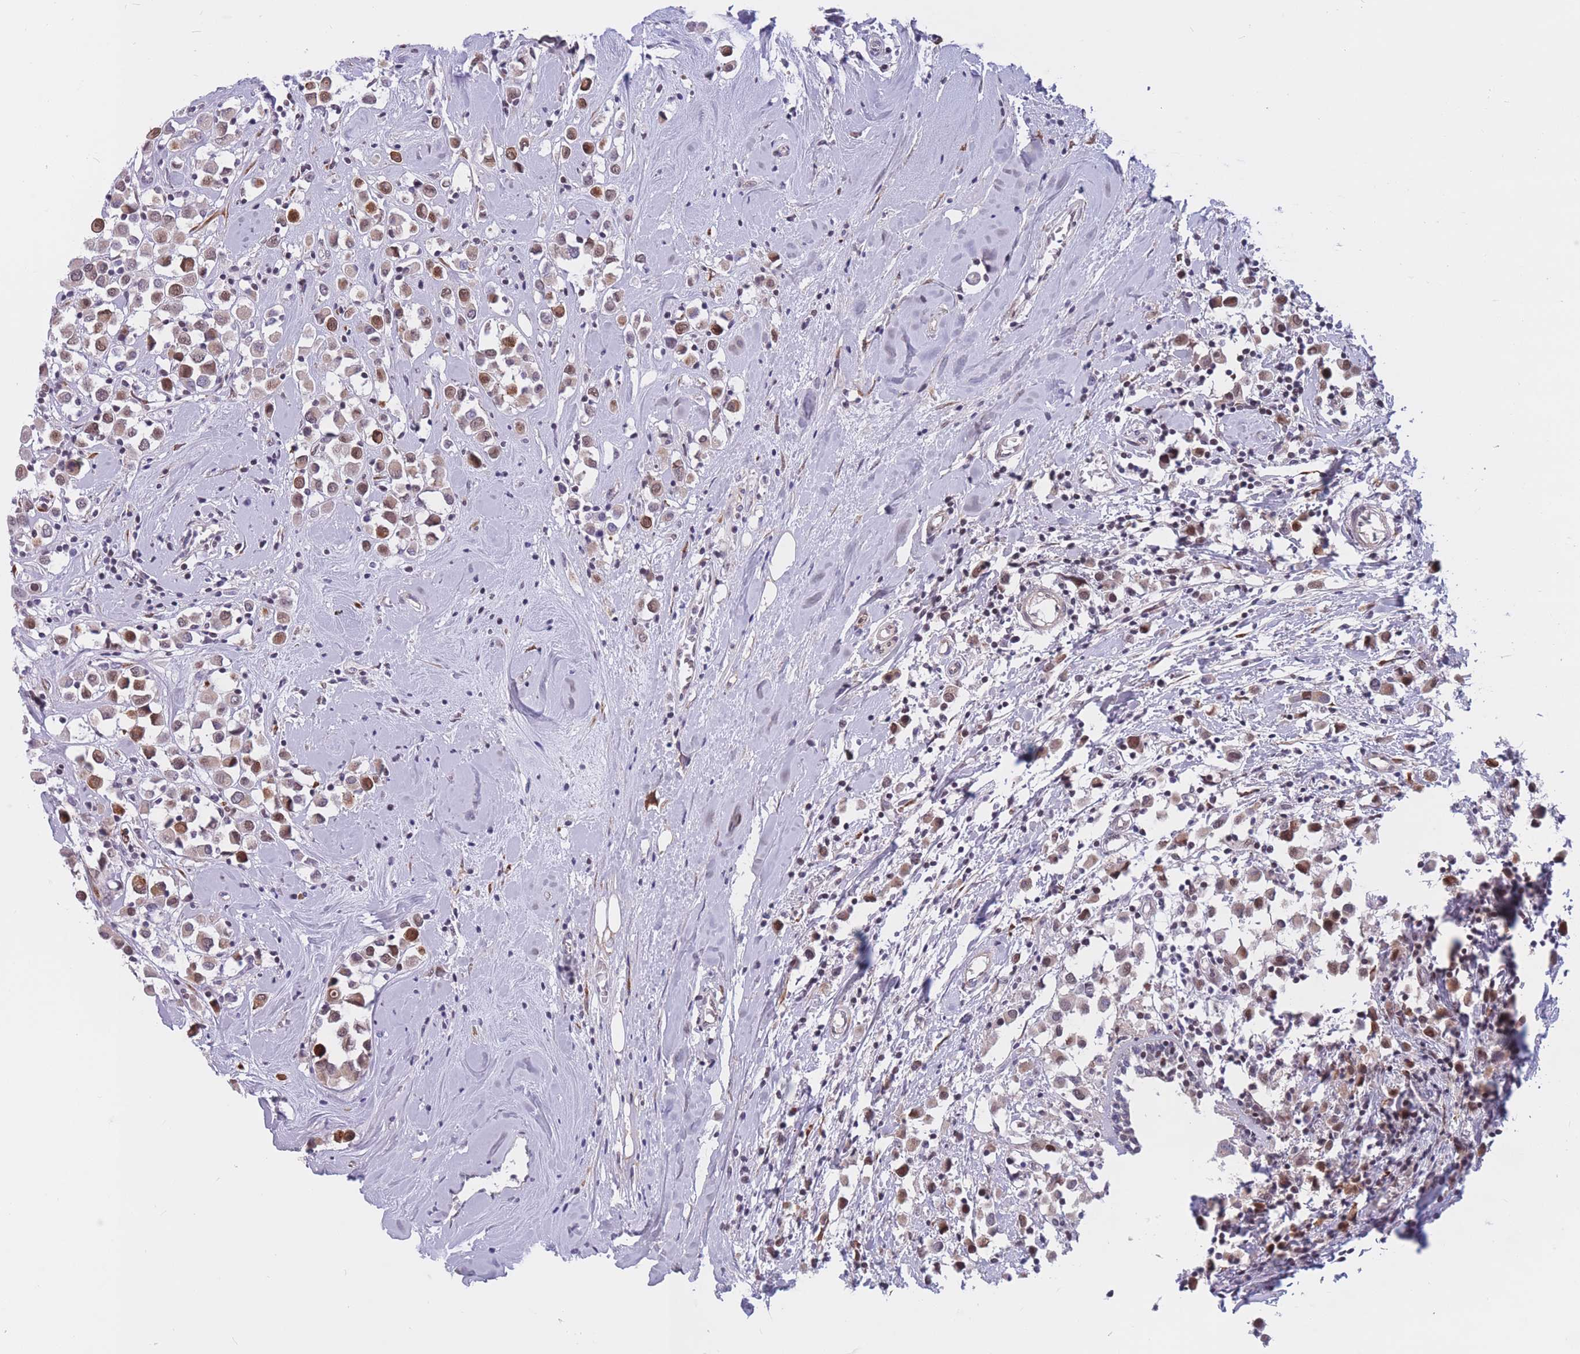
{"staining": {"intensity": "weak", "quantity": ">75%", "location": "cytoplasmic/membranous,nuclear"}, "tissue": "breast cancer", "cell_type": "Tumor cells", "image_type": "cancer", "snomed": [{"axis": "morphology", "description": "Duct carcinoma"}, {"axis": "topography", "description": "Breast"}], "caption": "Intraductal carcinoma (breast) stained with DAB immunohistochemistry (IHC) displays low levels of weak cytoplasmic/membranous and nuclear positivity in approximately >75% of tumor cells. Nuclei are stained in blue.", "gene": "BCL9L", "patient": {"sex": "female", "age": 61}}